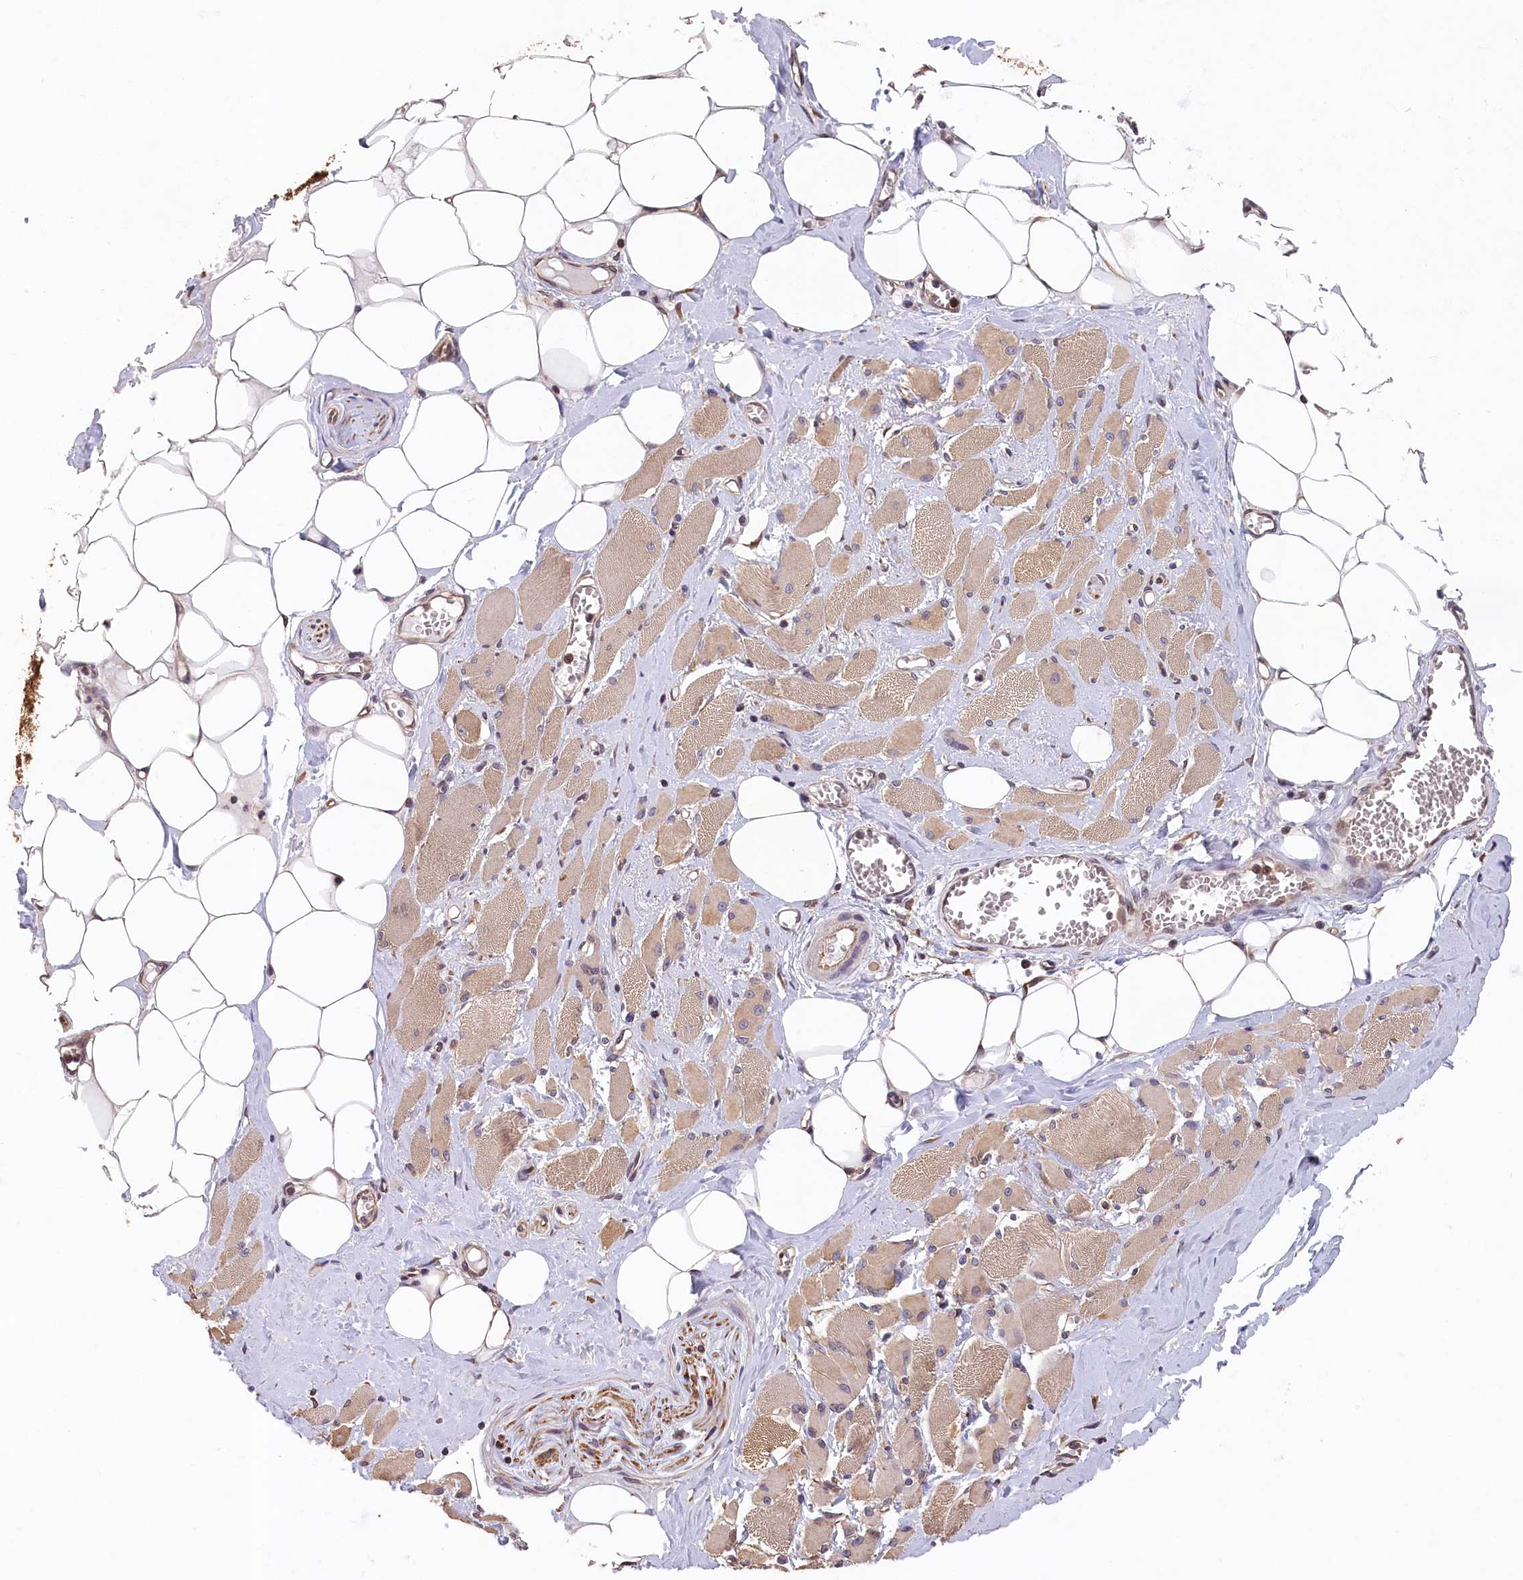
{"staining": {"intensity": "moderate", "quantity": ">75%", "location": "cytoplasmic/membranous"}, "tissue": "skeletal muscle", "cell_type": "Myocytes", "image_type": "normal", "snomed": [{"axis": "morphology", "description": "Normal tissue, NOS"}, {"axis": "morphology", "description": "Basal cell carcinoma"}, {"axis": "topography", "description": "Skeletal muscle"}], "caption": "An image showing moderate cytoplasmic/membranous expression in about >75% of myocytes in benign skeletal muscle, as visualized by brown immunohistochemical staining.", "gene": "TMEM116", "patient": {"sex": "female", "age": 64}}